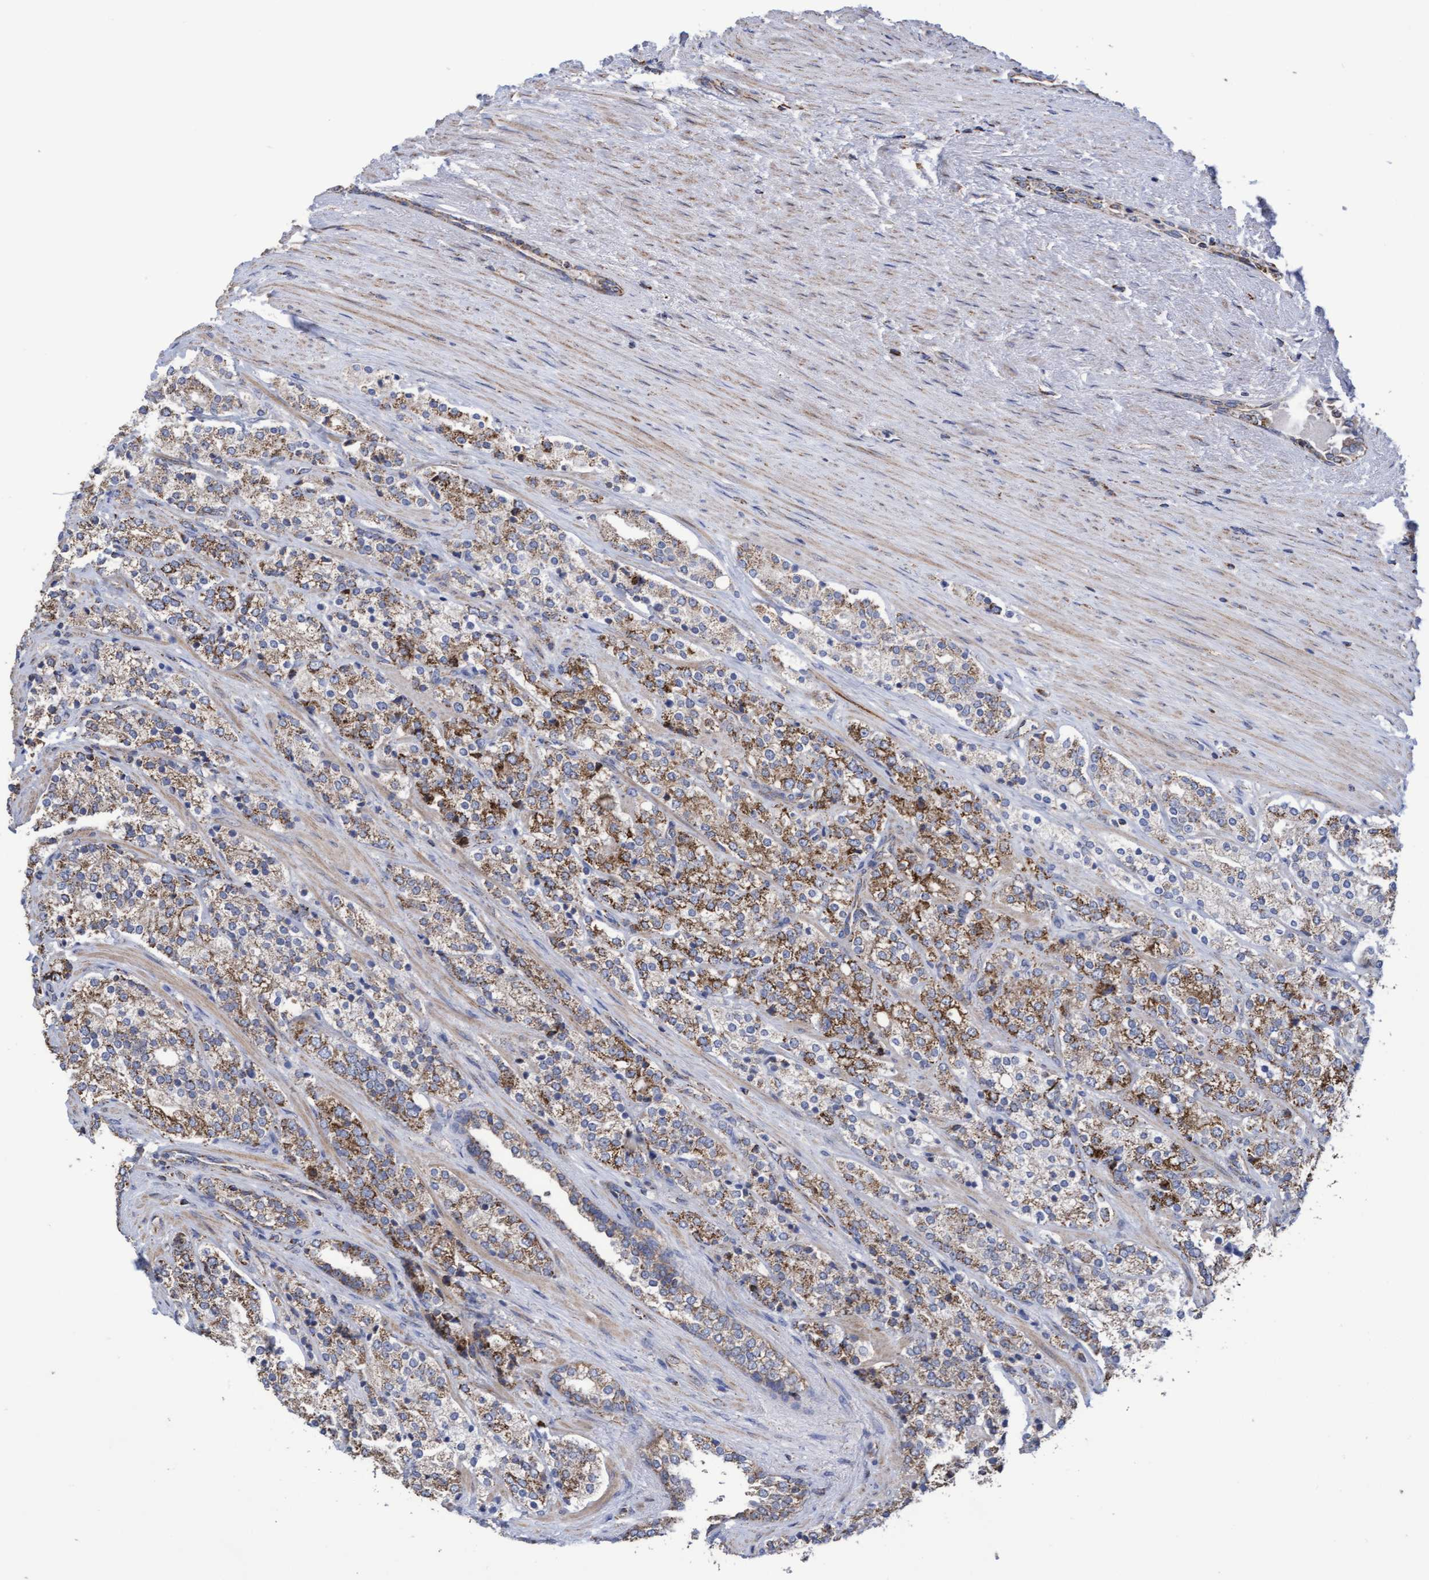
{"staining": {"intensity": "strong", "quantity": ">75%", "location": "cytoplasmic/membranous"}, "tissue": "prostate cancer", "cell_type": "Tumor cells", "image_type": "cancer", "snomed": [{"axis": "morphology", "description": "Adenocarcinoma, High grade"}, {"axis": "topography", "description": "Prostate"}], "caption": "Protein positivity by IHC shows strong cytoplasmic/membranous expression in about >75% of tumor cells in prostate high-grade adenocarcinoma. (IHC, brightfield microscopy, high magnification).", "gene": "COBL", "patient": {"sex": "male", "age": 71}}